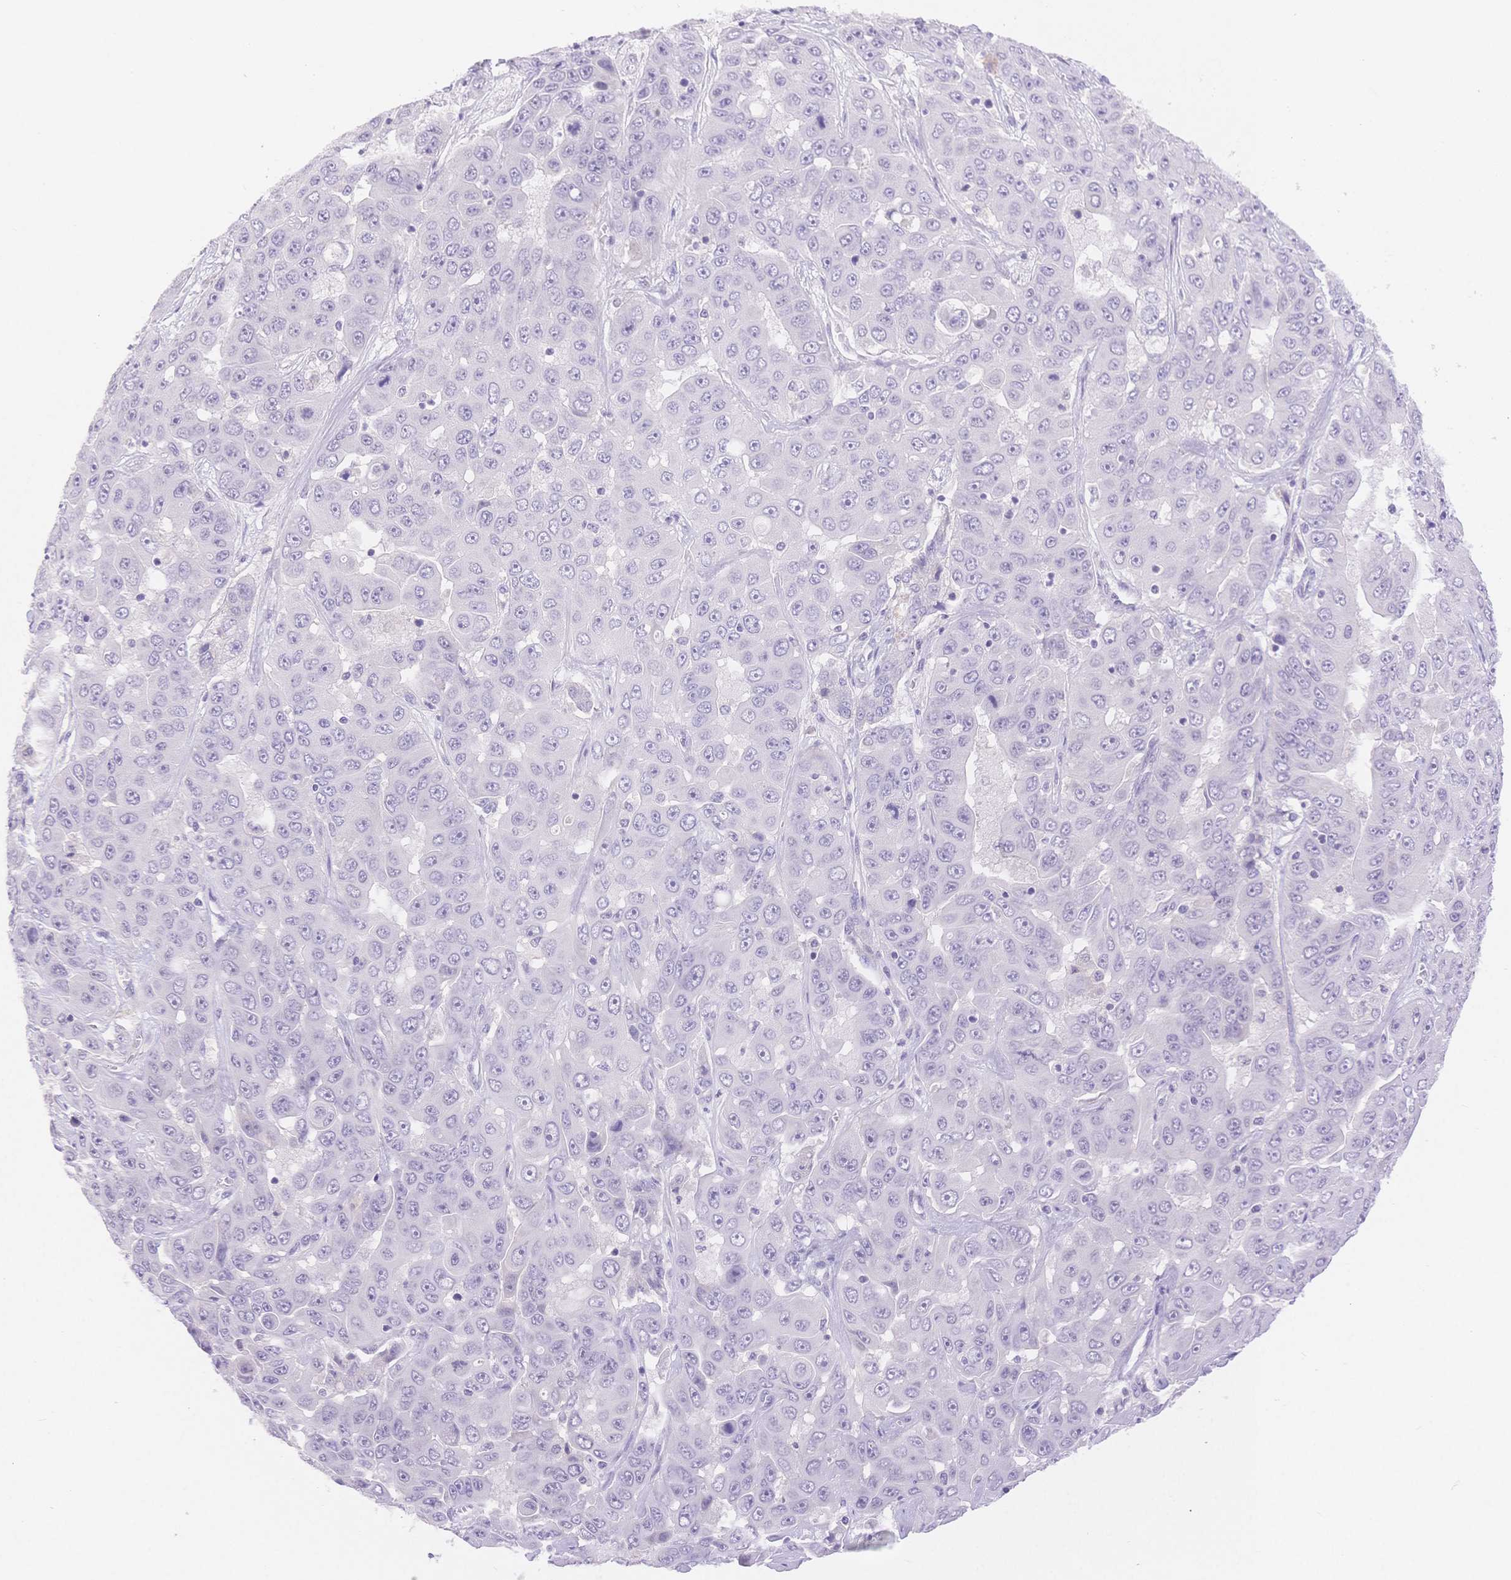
{"staining": {"intensity": "negative", "quantity": "none", "location": "none"}, "tissue": "liver cancer", "cell_type": "Tumor cells", "image_type": "cancer", "snomed": [{"axis": "morphology", "description": "Cholangiocarcinoma"}, {"axis": "topography", "description": "Liver"}], "caption": "Cholangiocarcinoma (liver) stained for a protein using immunohistochemistry (IHC) shows no positivity tumor cells.", "gene": "MYOM1", "patient": {"sex": "female", "age": 52}}